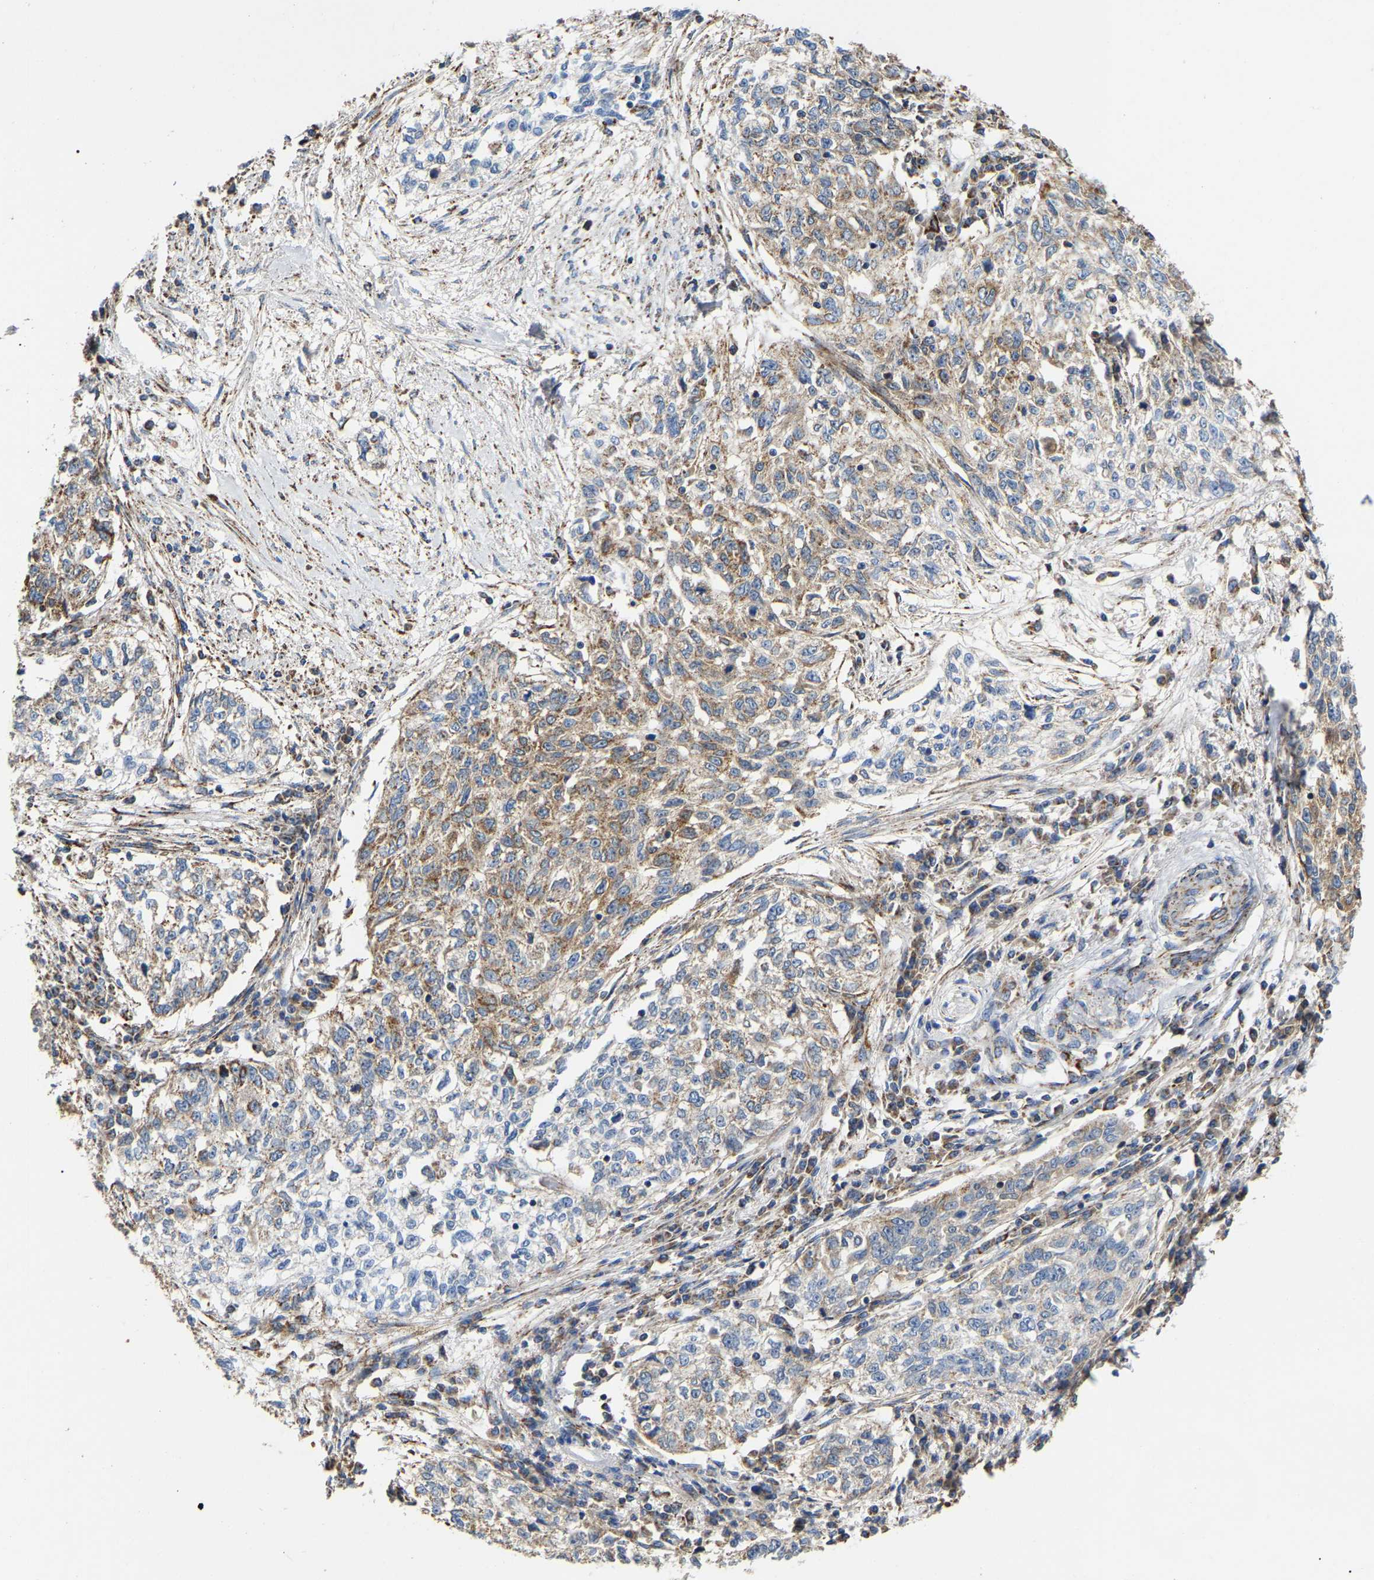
{"staining": {"intensity": "weak", "quantity": "<25%", "location": "cytoplasmic/membranous"}, "tissue": "cervical cancer", "cell_type": "Tumor cells", "image_type": "cancer", "snomed": [{"axis": "morphology", "description": "Squamous cell carcinoma, NOS"}, {"axis": "topography", "description": "Cervix"}], "caption": "Immunohistochemical staining of cervical cancer (squamous cell carcinoma) displays no significant expression in tumor cells.", "gene": "HIBADH", "patient": {"sex": "female", "age": 57}}